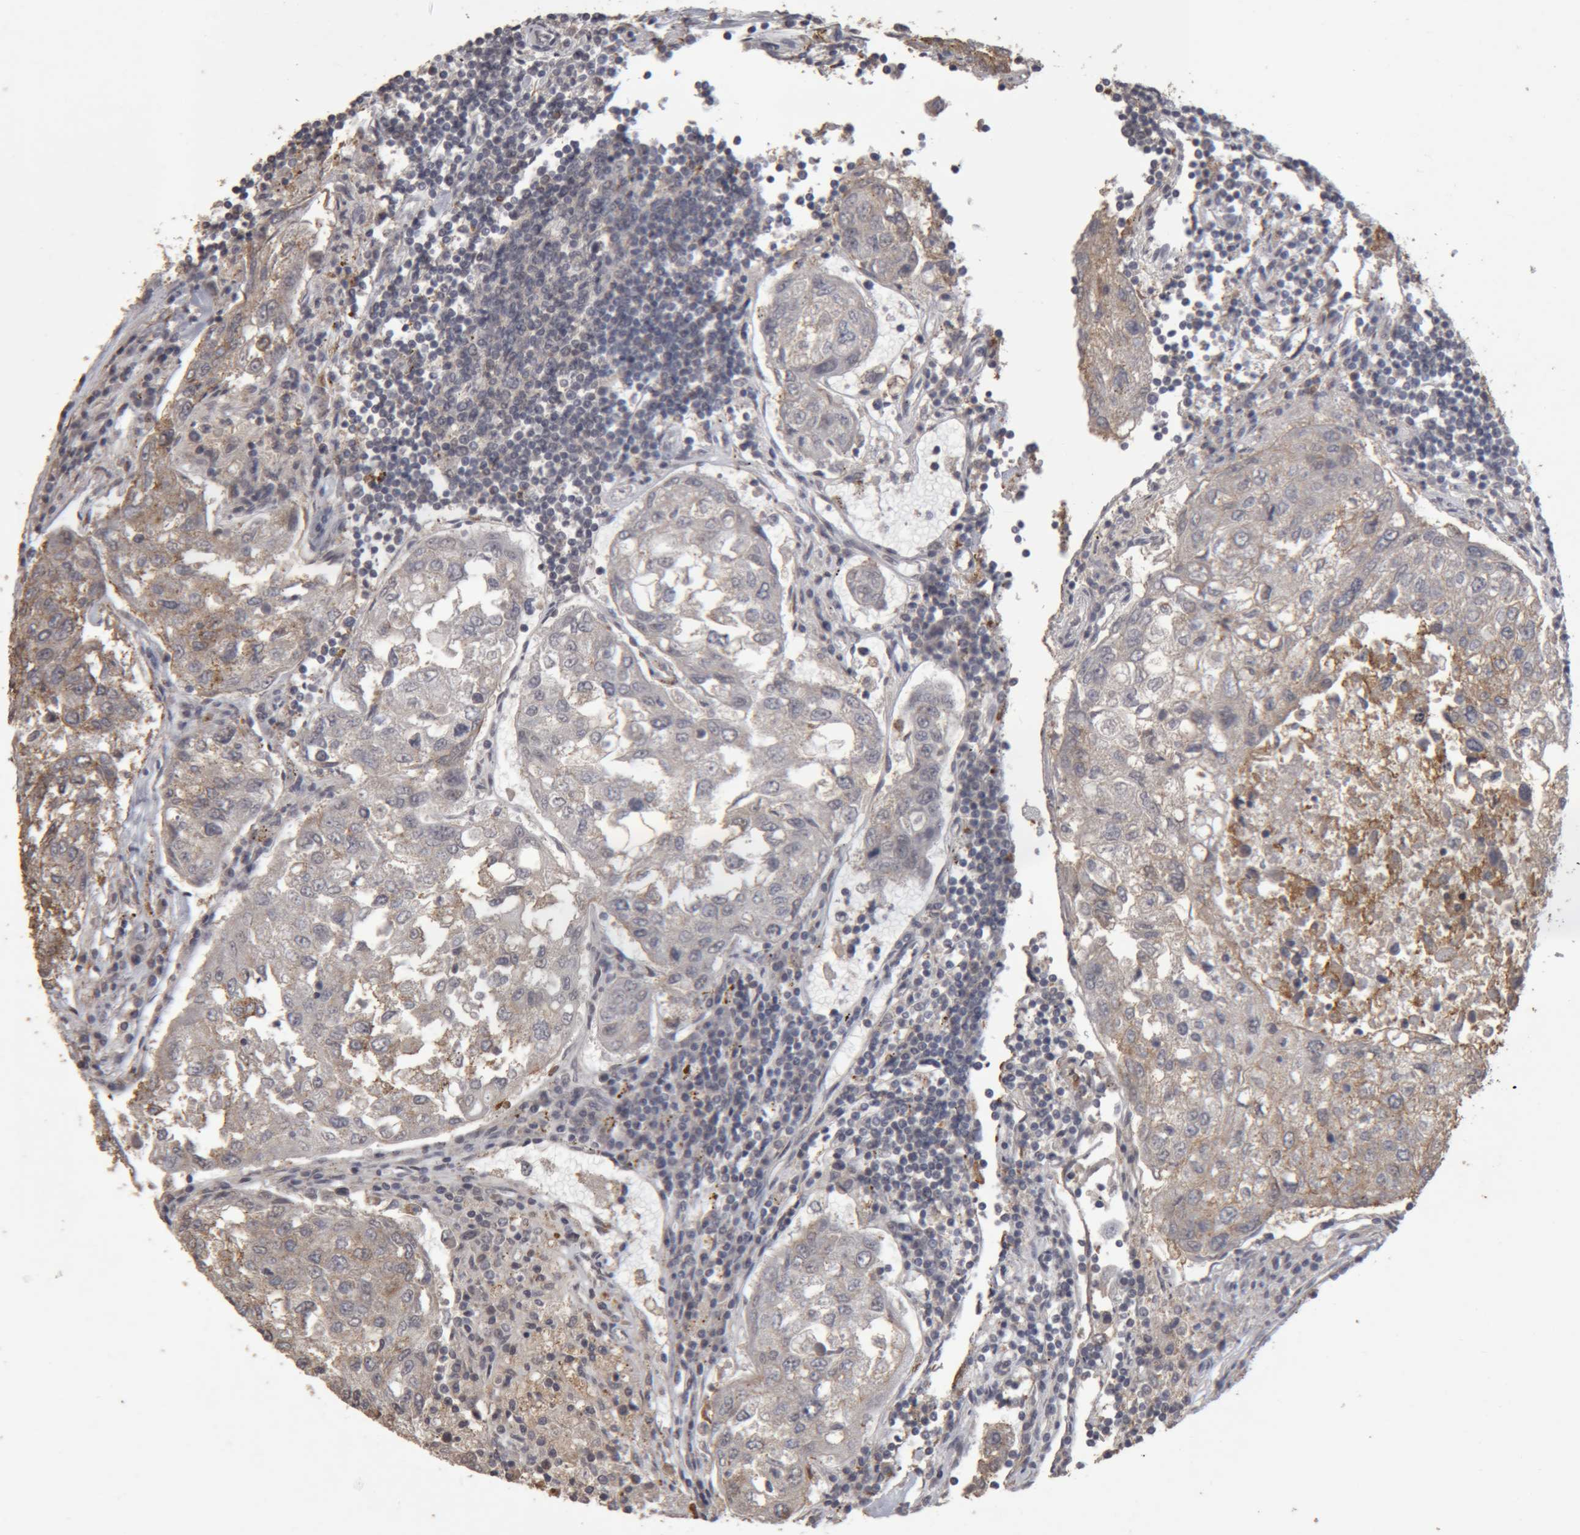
{"staining": {"intensity": "weak", "quantity": "<25%", "location": "cytoplasmic/membranous"}, "tissue": "urothelial cancer", "cell_type": "Tumor cells", "image_type": "cancer", "snomed": [{"axis": "morphology", "description": "Urothelial carcinoma, High grade"}, {"axis": "topography", "description": "Lymph node"}, {"axis": "topography", "description": "Urinary bladder"}], "caption": "This photomicrograph is of high-grade urothelial carcinoma stained with IHC to label a protein in brown with the nuclei are counter-stained blue. There is no expression in tumor cells.", "gene": "MEP1A", "patient": {"sex": "male", "age": 51}}